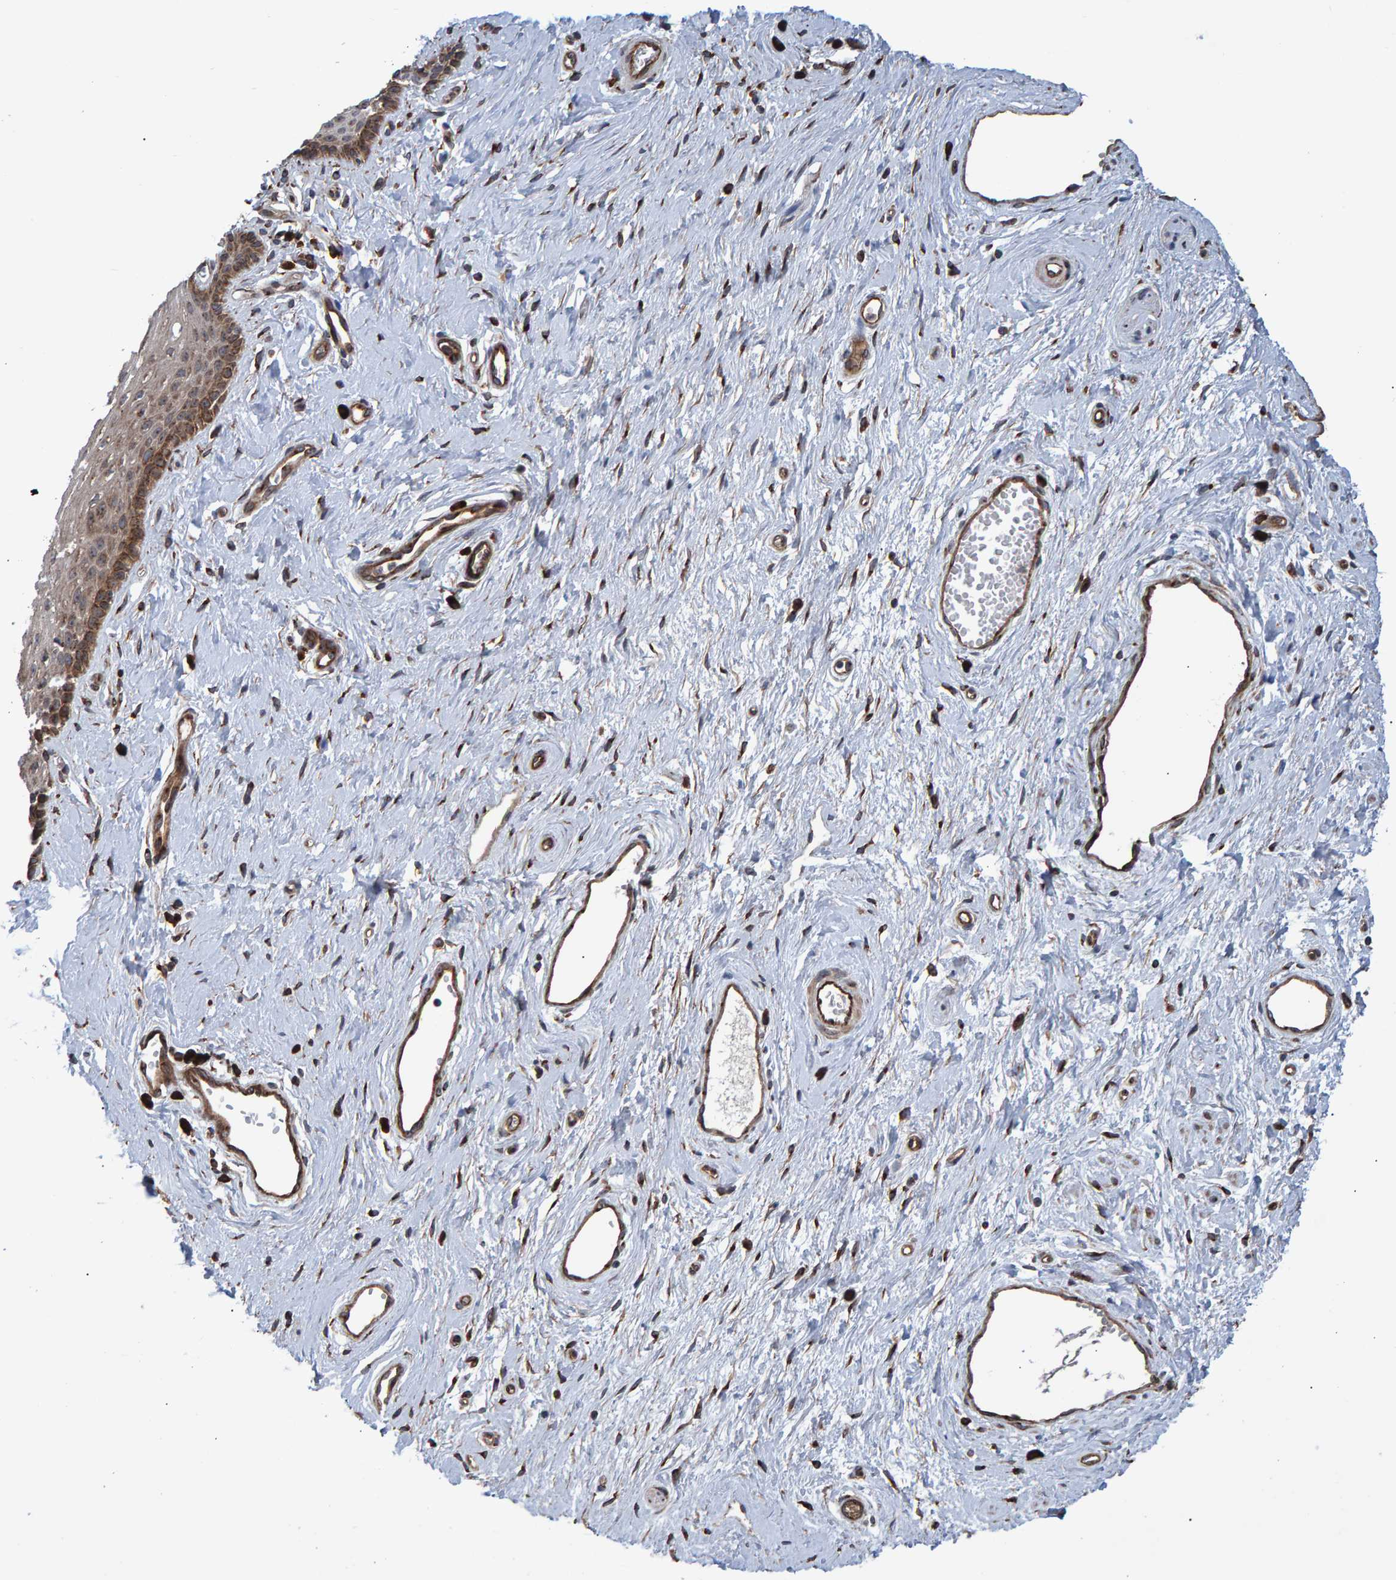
{"staining": {"intensity": "moderate", "quantity": "25%-75%", "location": "cytoplasmic/membranous"}, "tissue": "vagina", "cell_type": "Squamous epithelial cells", "image_type": "normal", "snomed": [{"axis": "morphology", "description": "Normal tissue, NOS"}, {"axis": "topography", "description": "Vagina"}], "caption": "A micrograph of human vagina stained for a protein displays moderate cytoplasmic/membranous brown staining in squamous epithelial cells.", "gene": "FAM117A", "patient": {"sex": "female", "age": 46}}